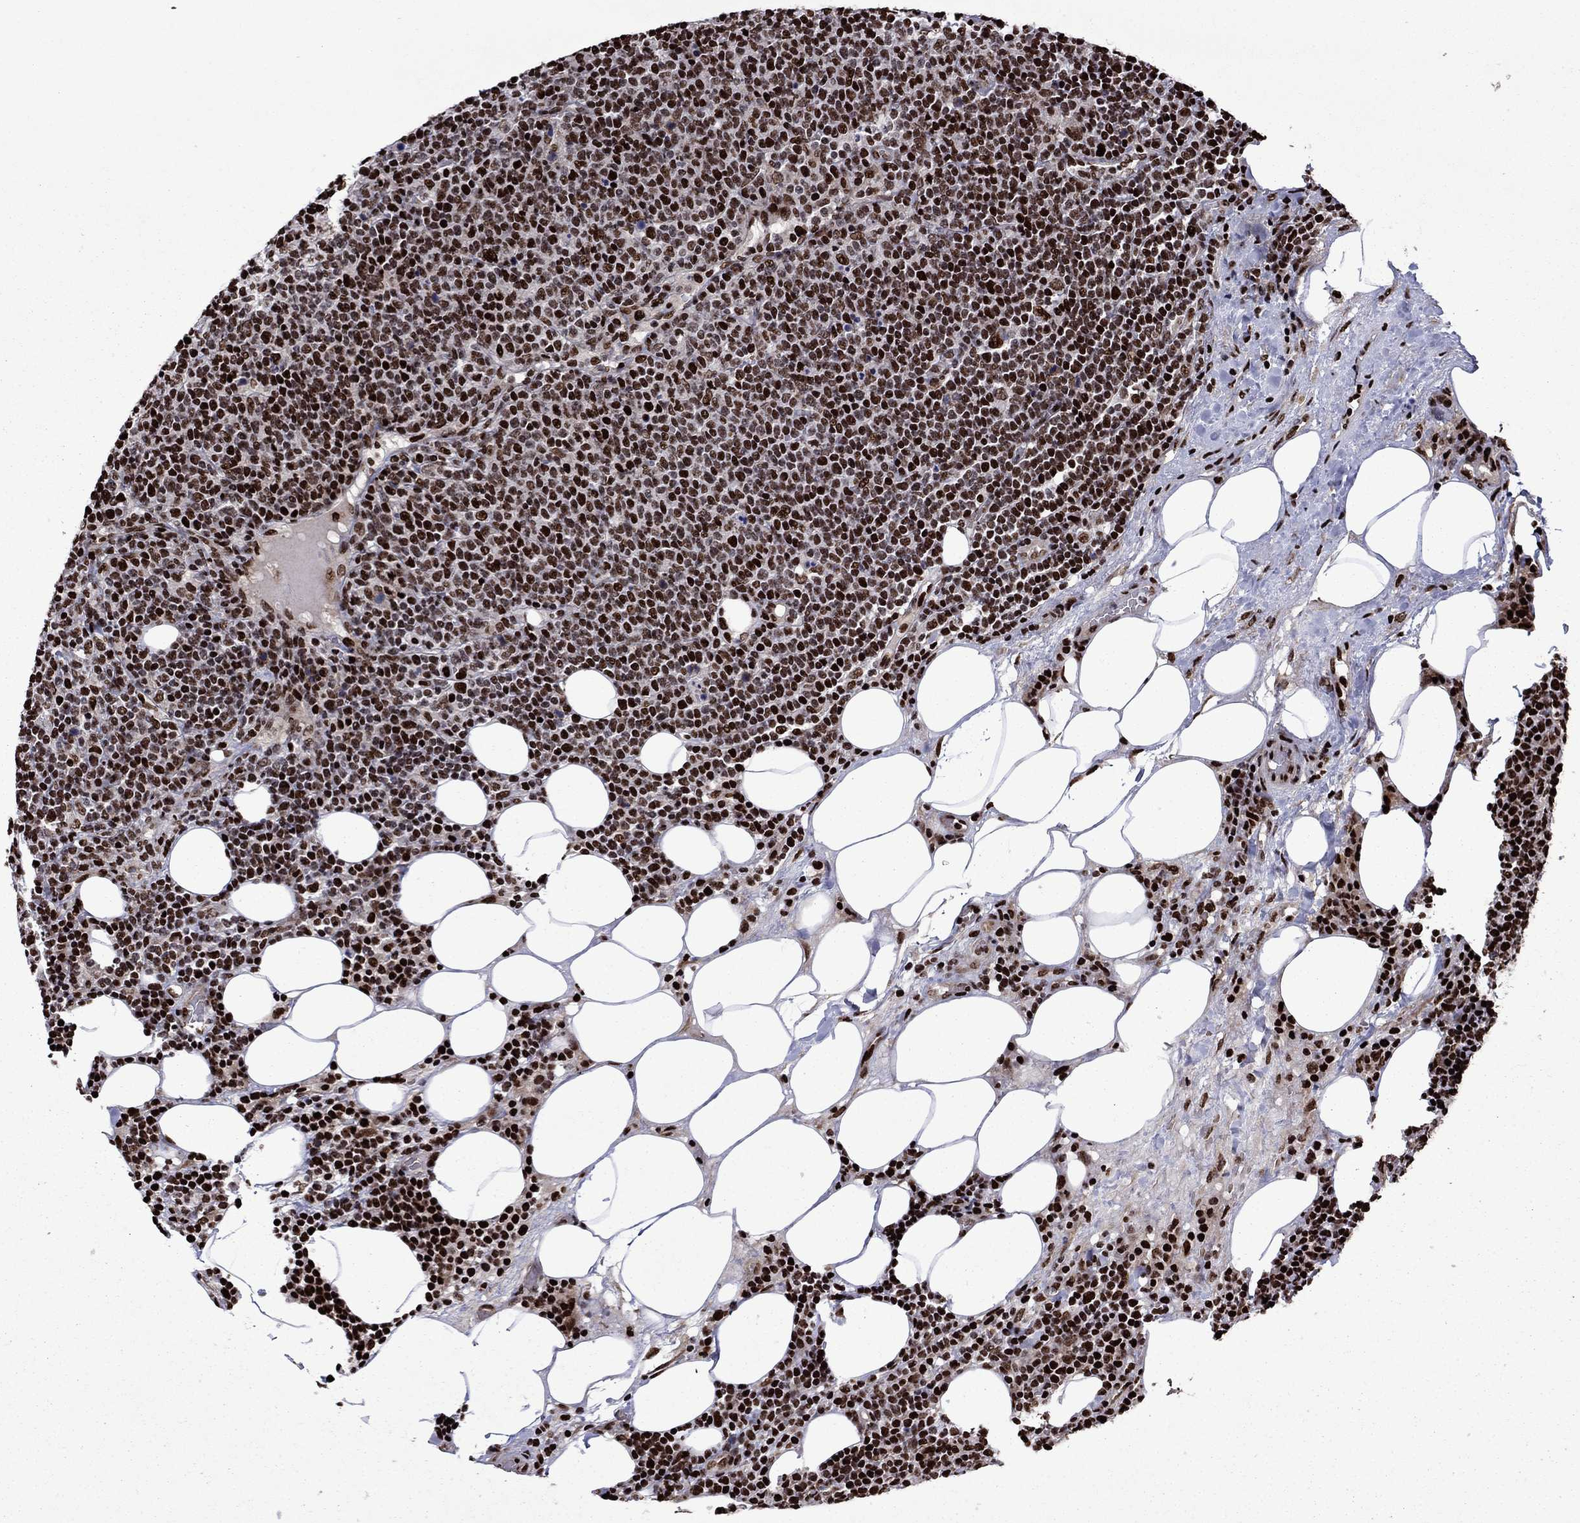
{"staining": {"intensity": "strong", "quantity": ">75%", "location": "nuclear"}, "tissue": "lymphoma", "cell_type": "Tumor cells", "image_type": "cancer", "snomed": [{"axis": "morphology", "description": "Malignant lymphoma, non-Hodgkin's type, High grade"}, {"axis": "topography", "description": "Lymph node"}], "caption": "Protein expression analysis of lymphoma exhibits strong nuclear staining in approximately >75% of tumor cells.", "gene": "LIMK1", "patient": {"sex": "male", "age": 61}}